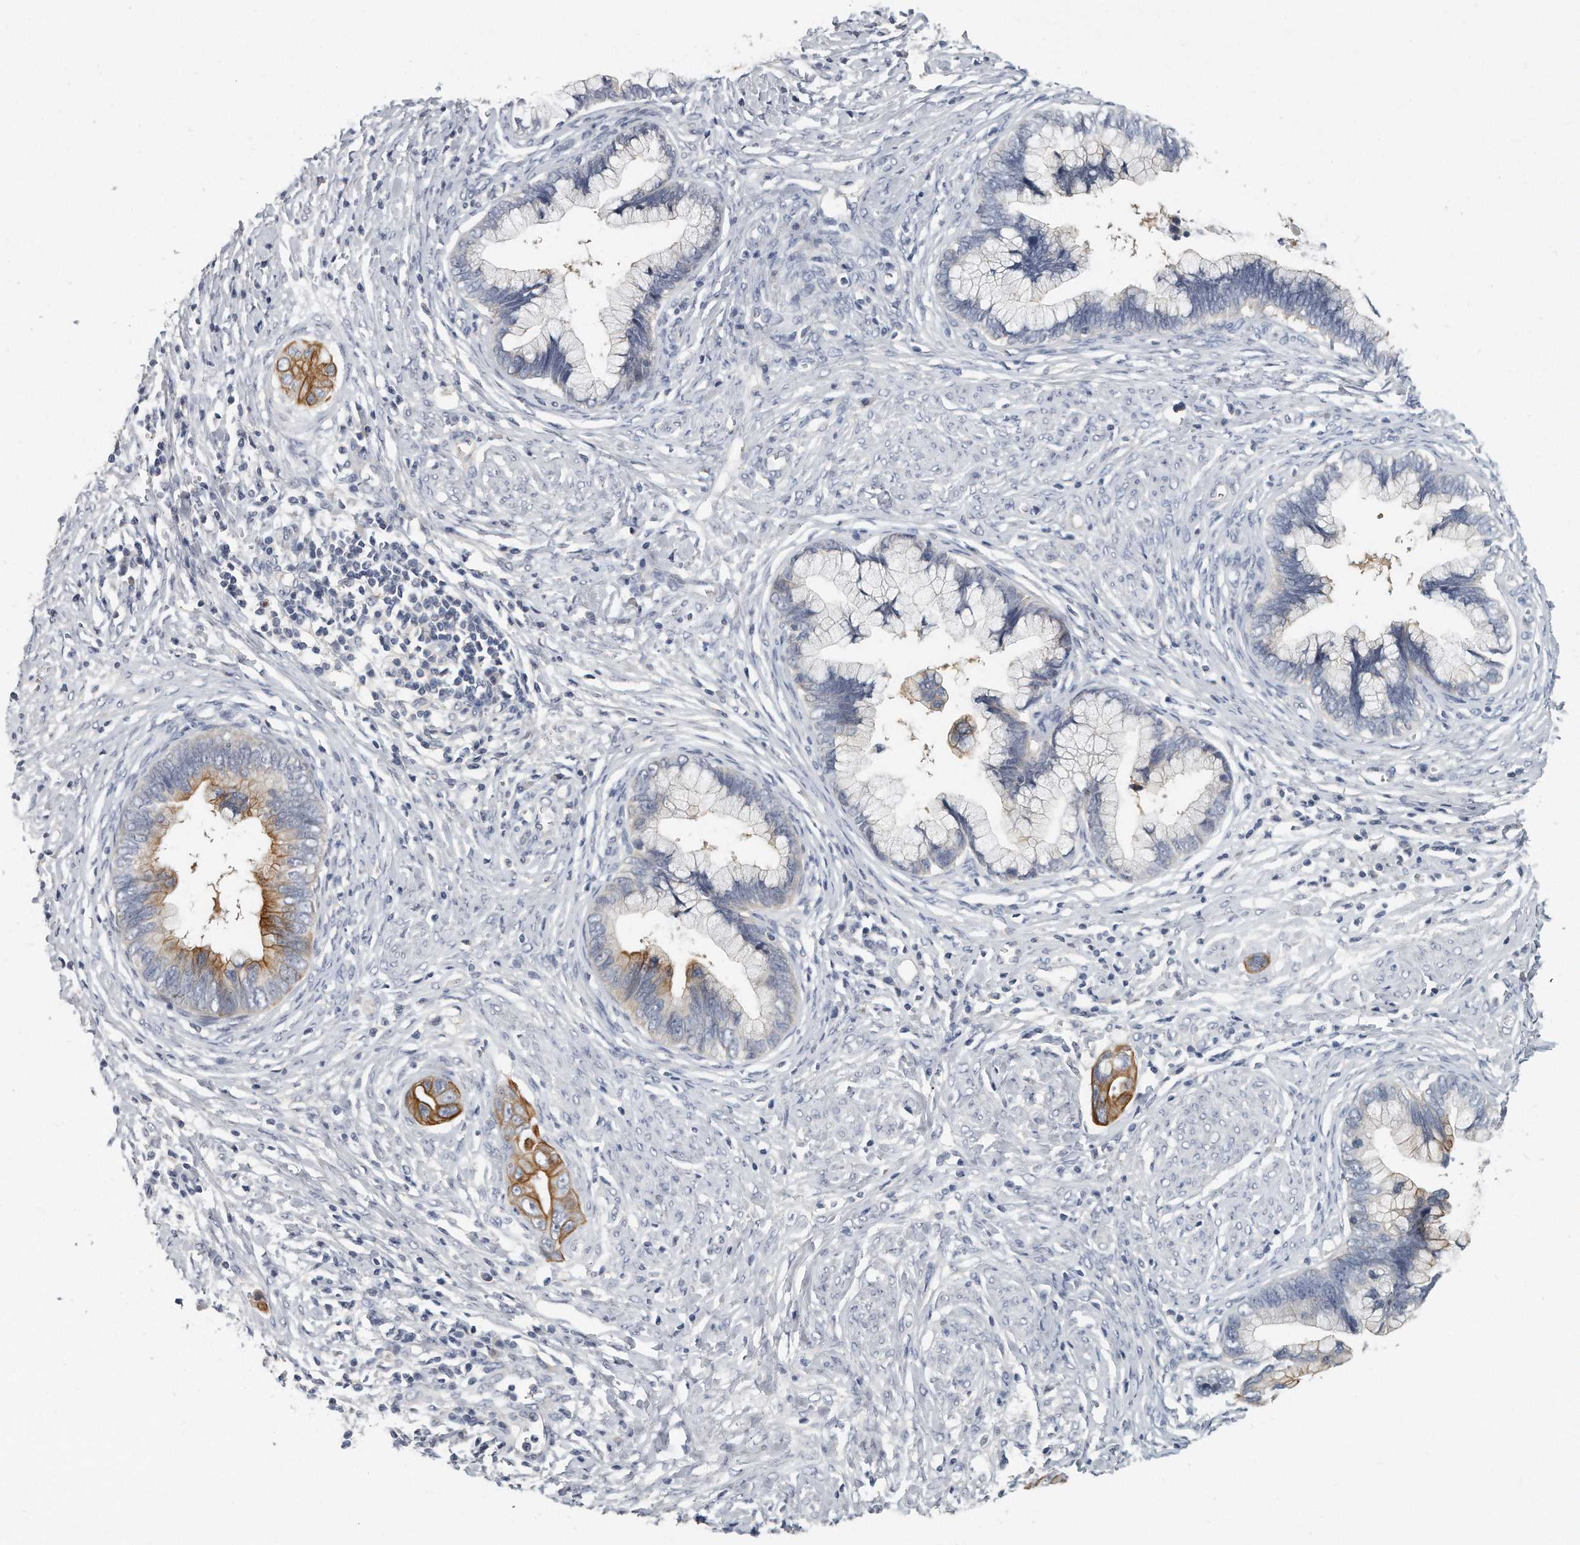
{"staining": {"intensity": "strong", "quantity": "<25%", "location": "cytoplasmic/membranous"}, "tissue": "cervical cancer", "cell_type": "Tumor cells", "image_type": "cancer", "snomed": [{"axis": "morphology", "description": "Adenocarcinoma, NOS"}, {"axis": "topography", "description": "Cervix"}], "caption": "Cervical adenocarcinoma stained for a protein demonstrates strong cytoplasmic/membranous positivity in tumor cells.", "gene": "KLHL7", "patient": {"sex": "female", "age": 44}}